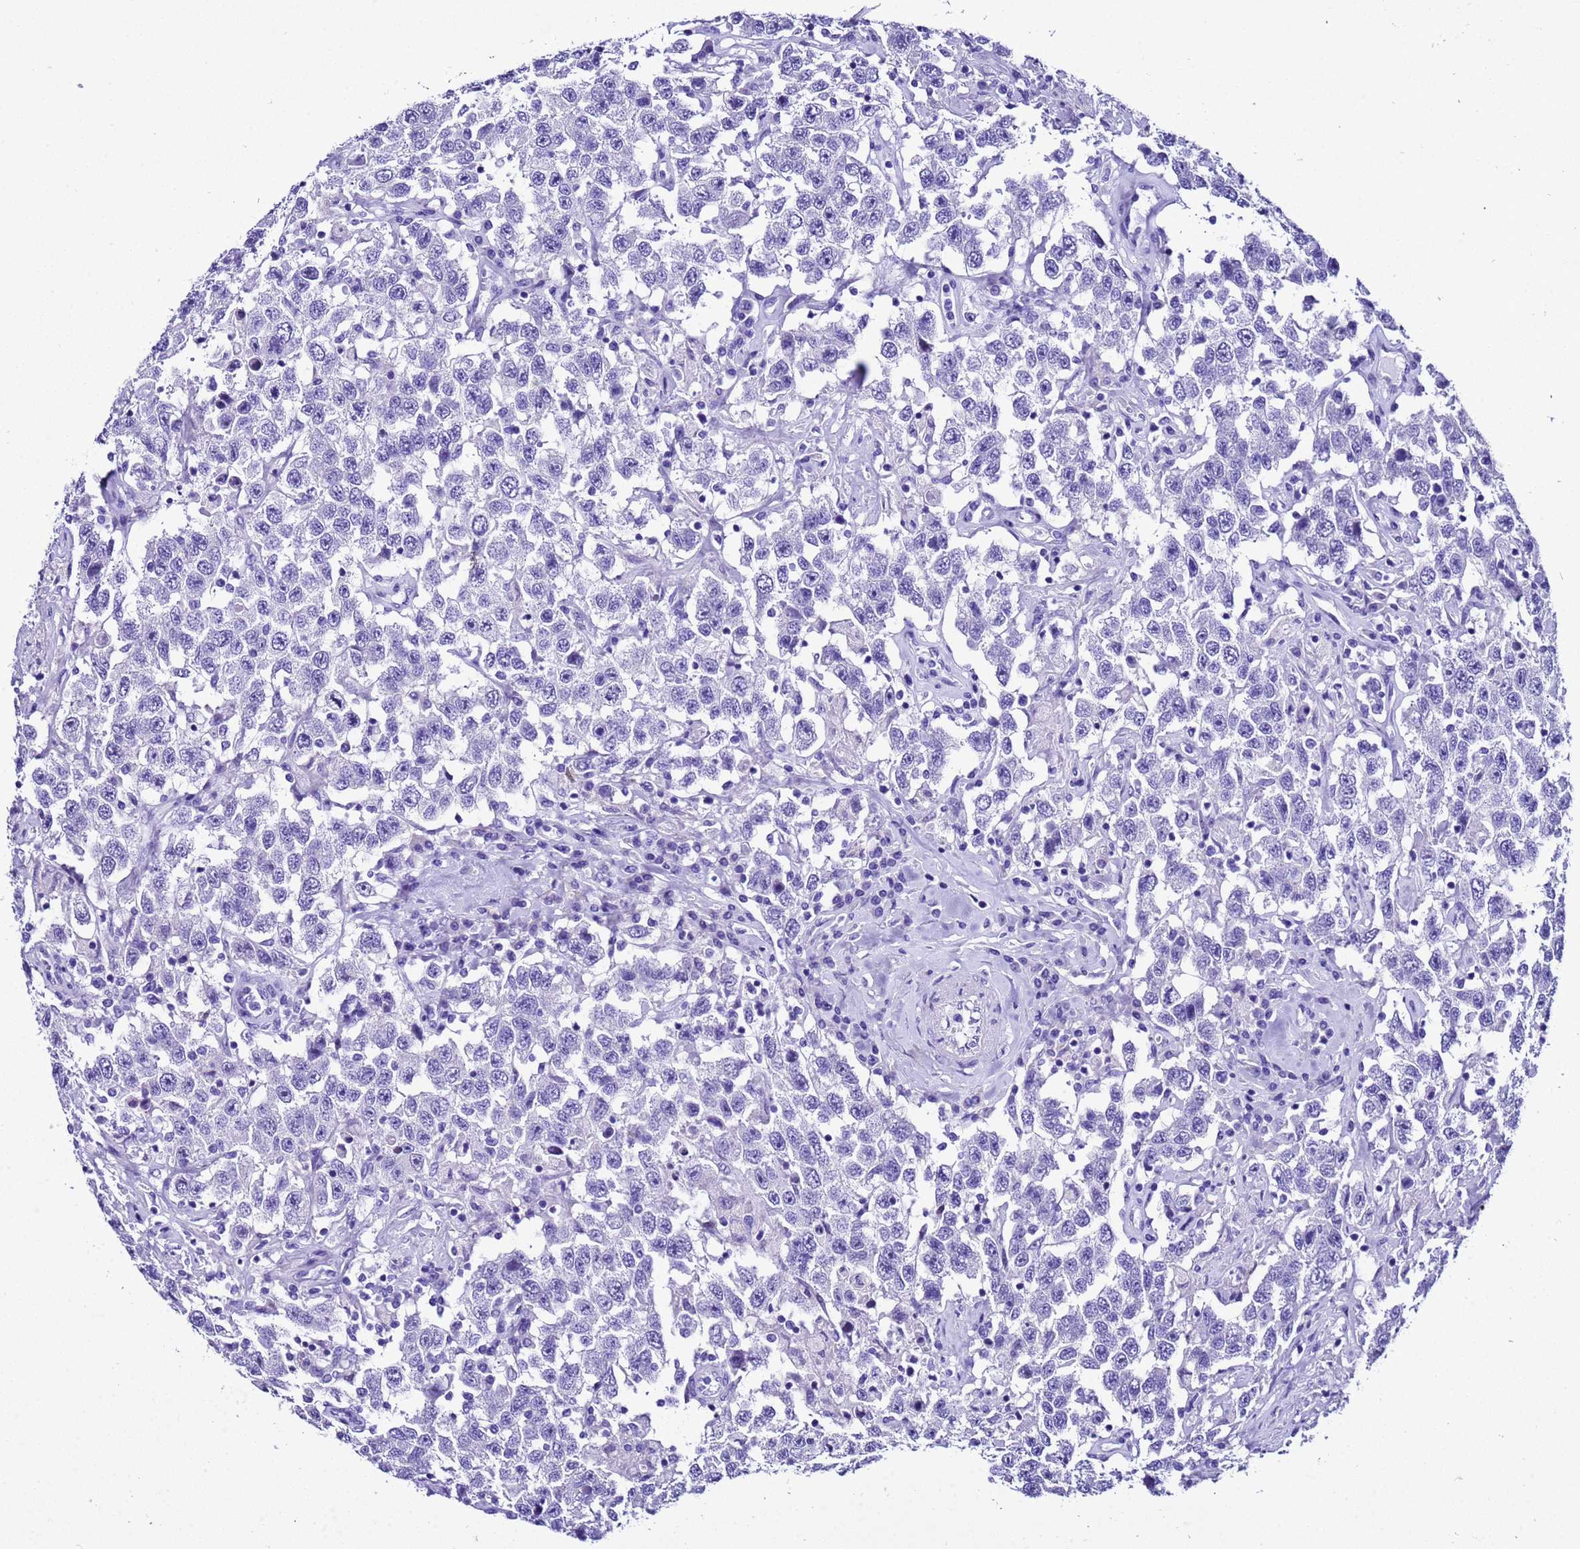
{"staining": {"intensity": "negative", "quantity": "none", "location": "none"}, "tissue": "testis cancer", "cell_type": "Tumor cells", "image_type": "cancer", "snomed": [{"axis": "morphology", "description": "Seminoma, NOS"}, {"axis": "topography", "description": "Testis"}], "caption": "High magnification brightfield microscopy of seminoma (testis) stained with DAB (brown) and counterstained with hematoxylin (blue): tumor cells show no significant expression.", "gene": "UGT2B10", "patient": {"sex": "male", "age": 41}}